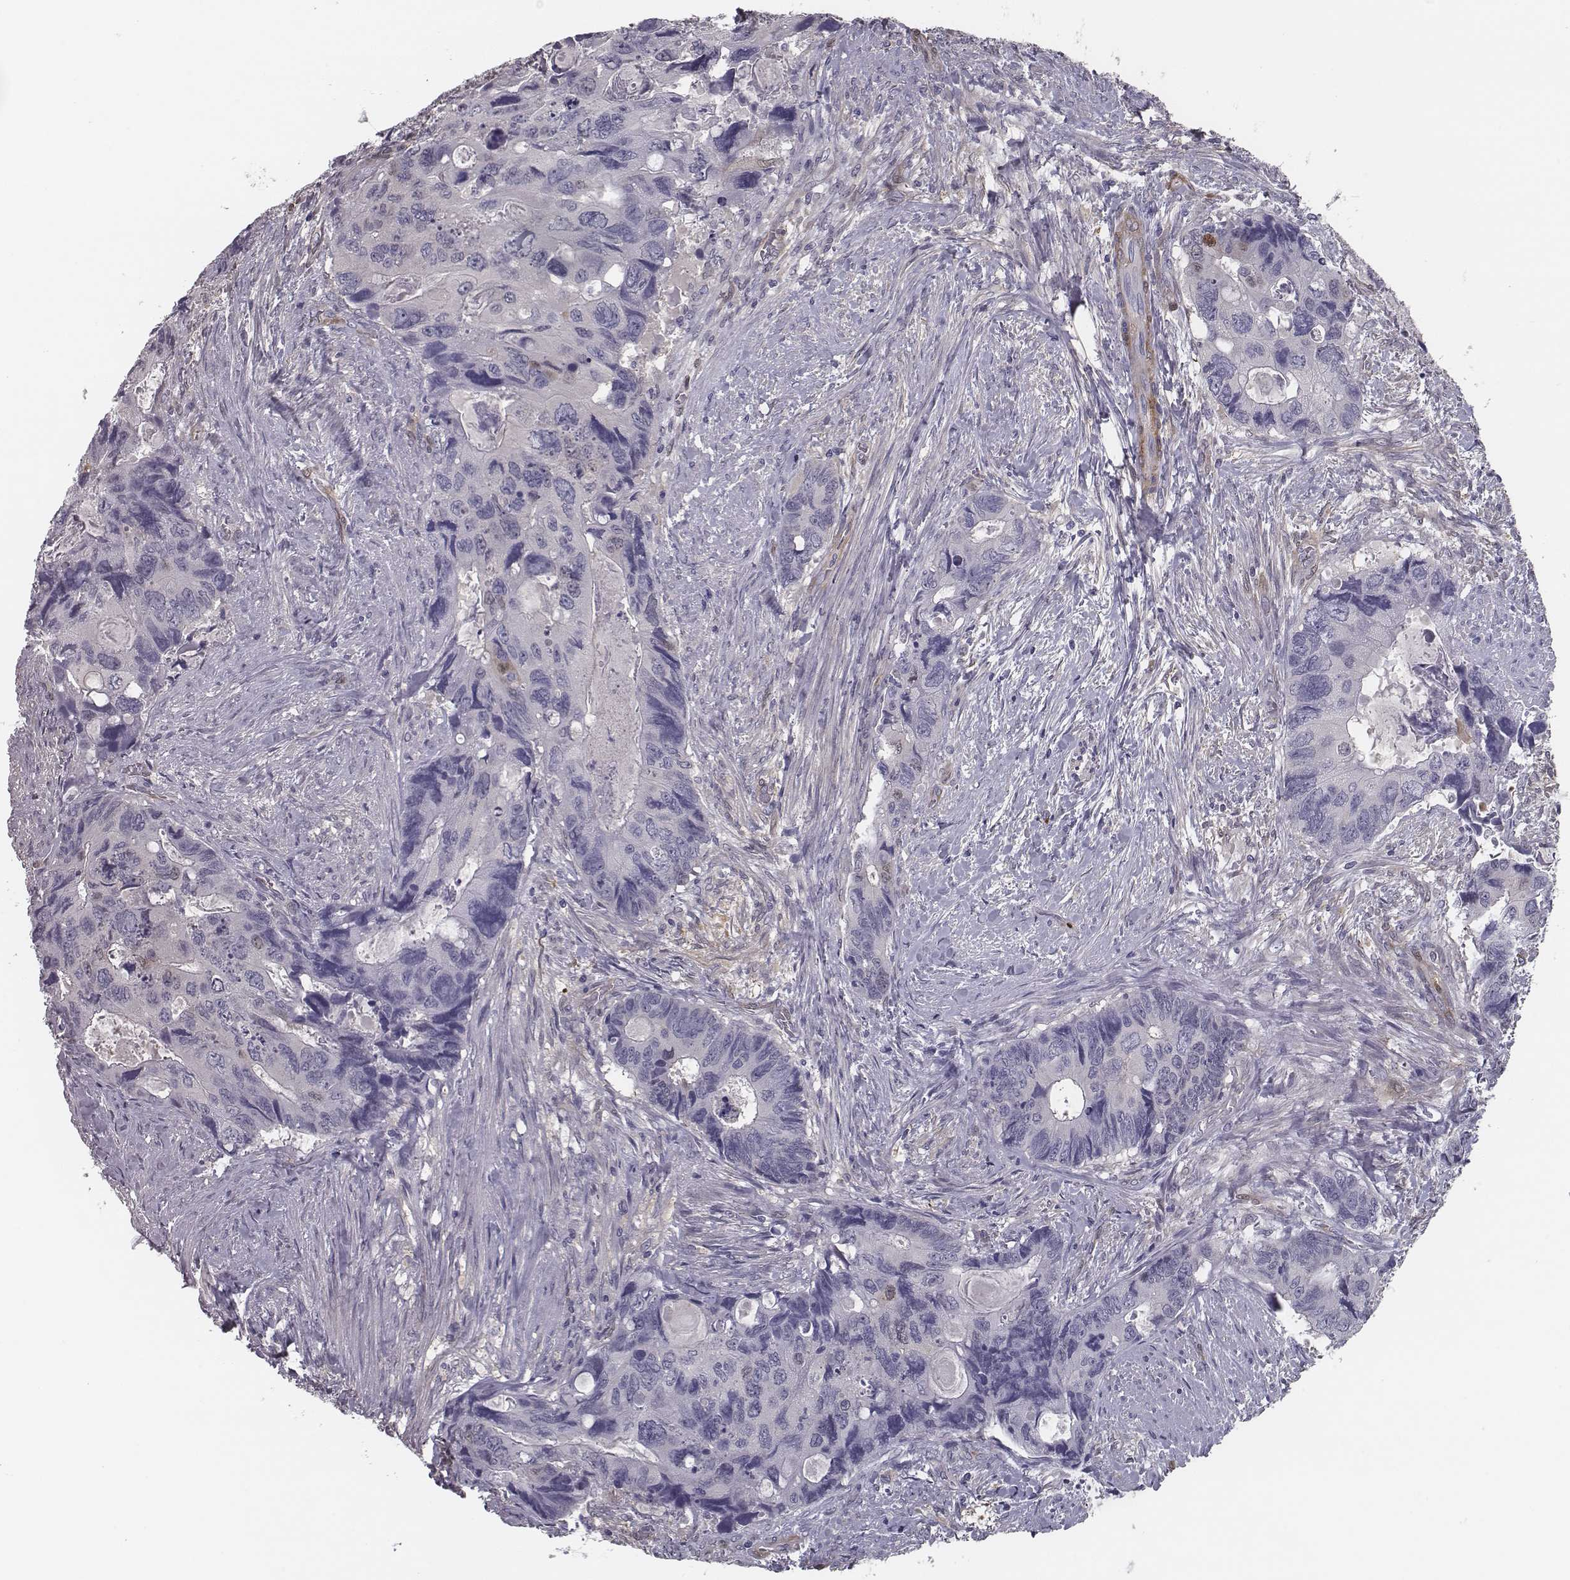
{"staining": {"intensity": "negative", "quantity": "none", "location": "none"}, "tissue": "colorectal cancer", "cell_type": "Tumor cells", "image_type": "cancer", "snomed": [{"axis": "morphology", "description": "Adenocarcinoma, NOS"}, {"axis": "topography", "description": "Rectum"}], "caption": "Immunohistochemical staining of colorectal cancer (adenocarcinoma) reveals no significant positivity in tumor cells.", "gene": "ISYNA1", "patient": {"sex": "male", "age": 62}}